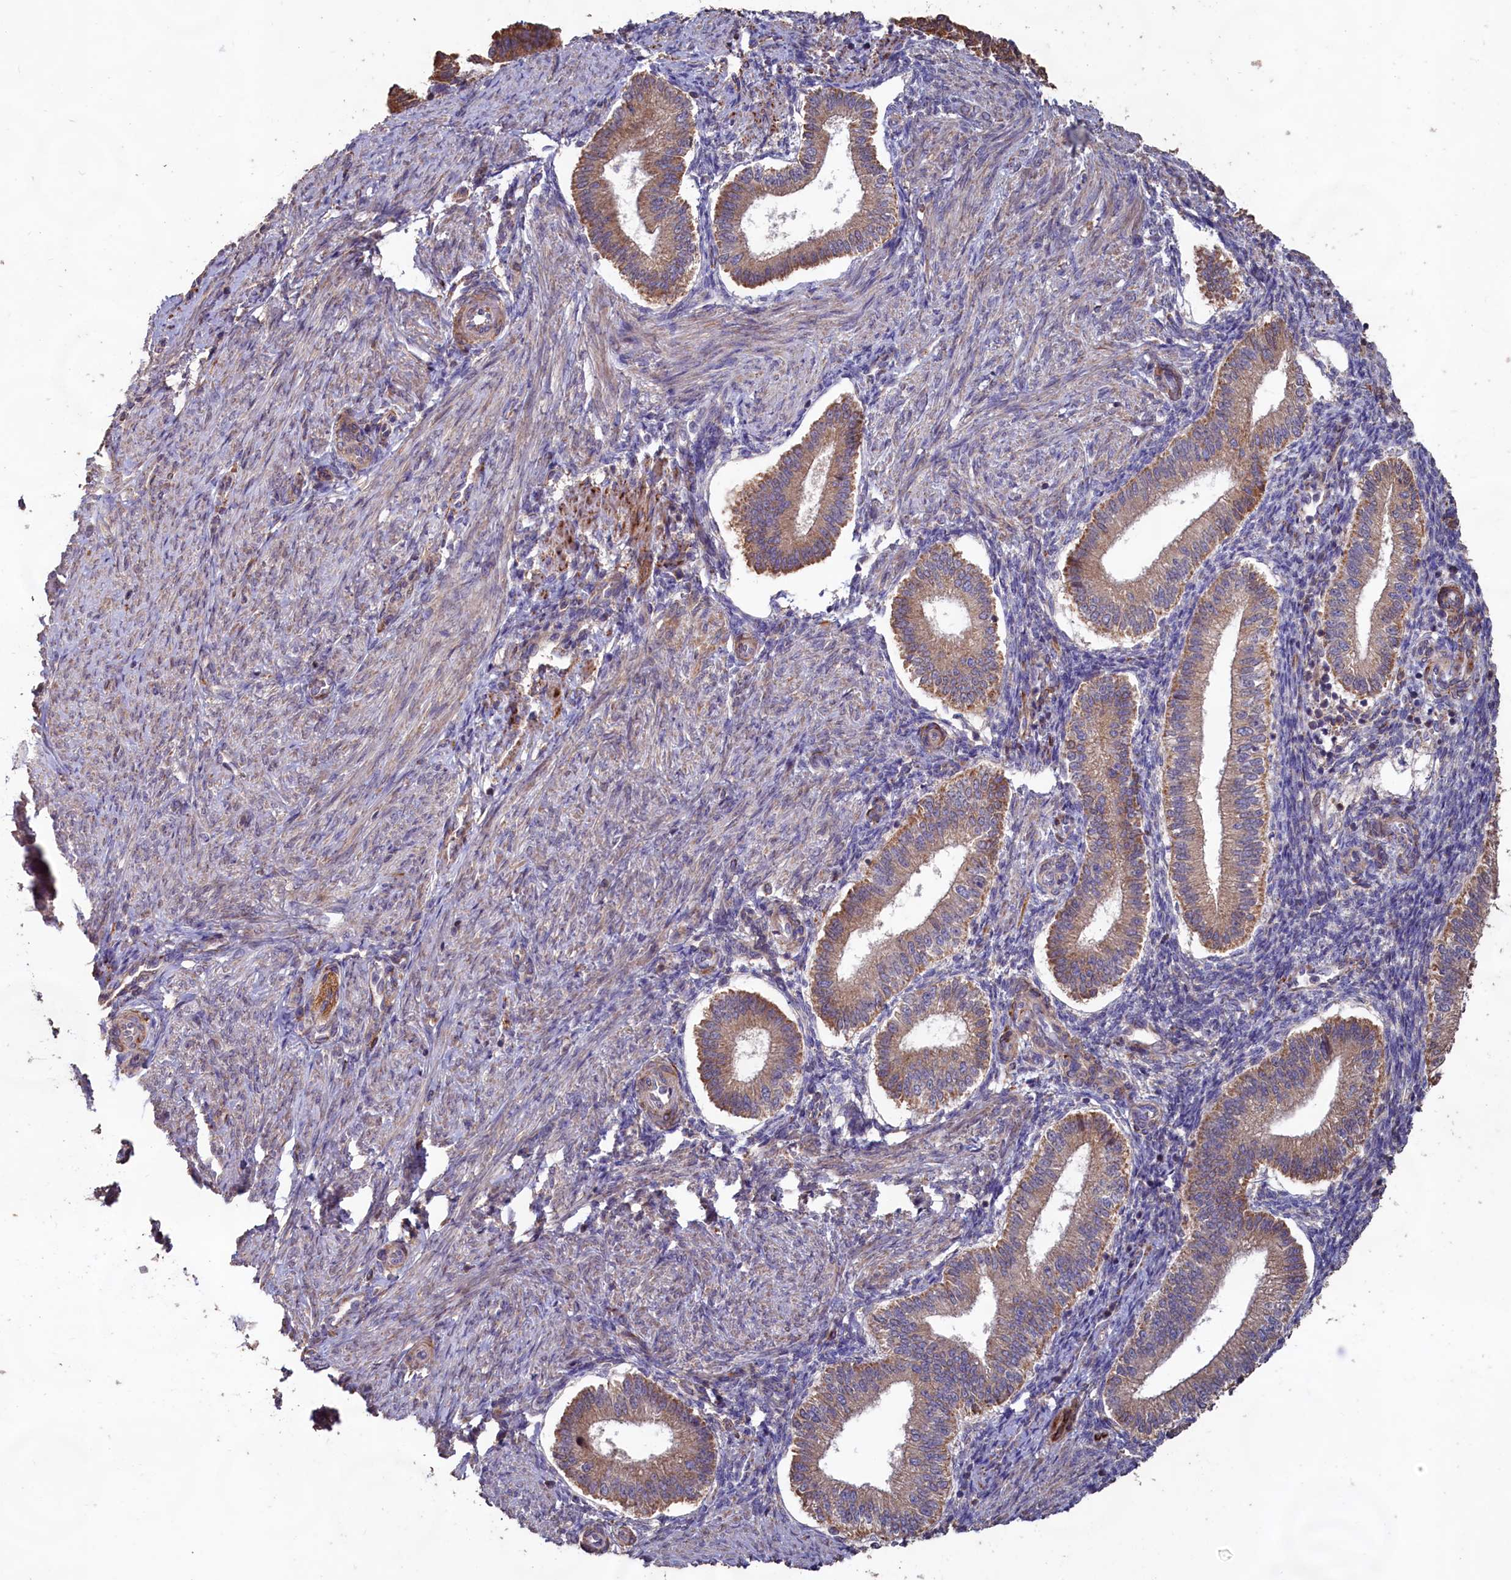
{"staining": {"intensity": "negative", "quantity": "none", "location": "none"}, "tissue": "endometrium", "cell_type": "Cells in endometrial stroma", "image_type": "normal", "snomed": [{"axis": "morphology", "description": "Normal tissue, NOS"}, {"axis": "topography", "description": "Endometrium"}], "caption": "A micrograph of human endometrium is negative for staining in cells in endometrial stroma. Brightfield microscopy of immunohistochemistry stained with DAB (brown) and hematoxylin (blue), captured at high magnification.", "gene": "FUNDC1", "patient": {"sex": "female", "age": 24}}